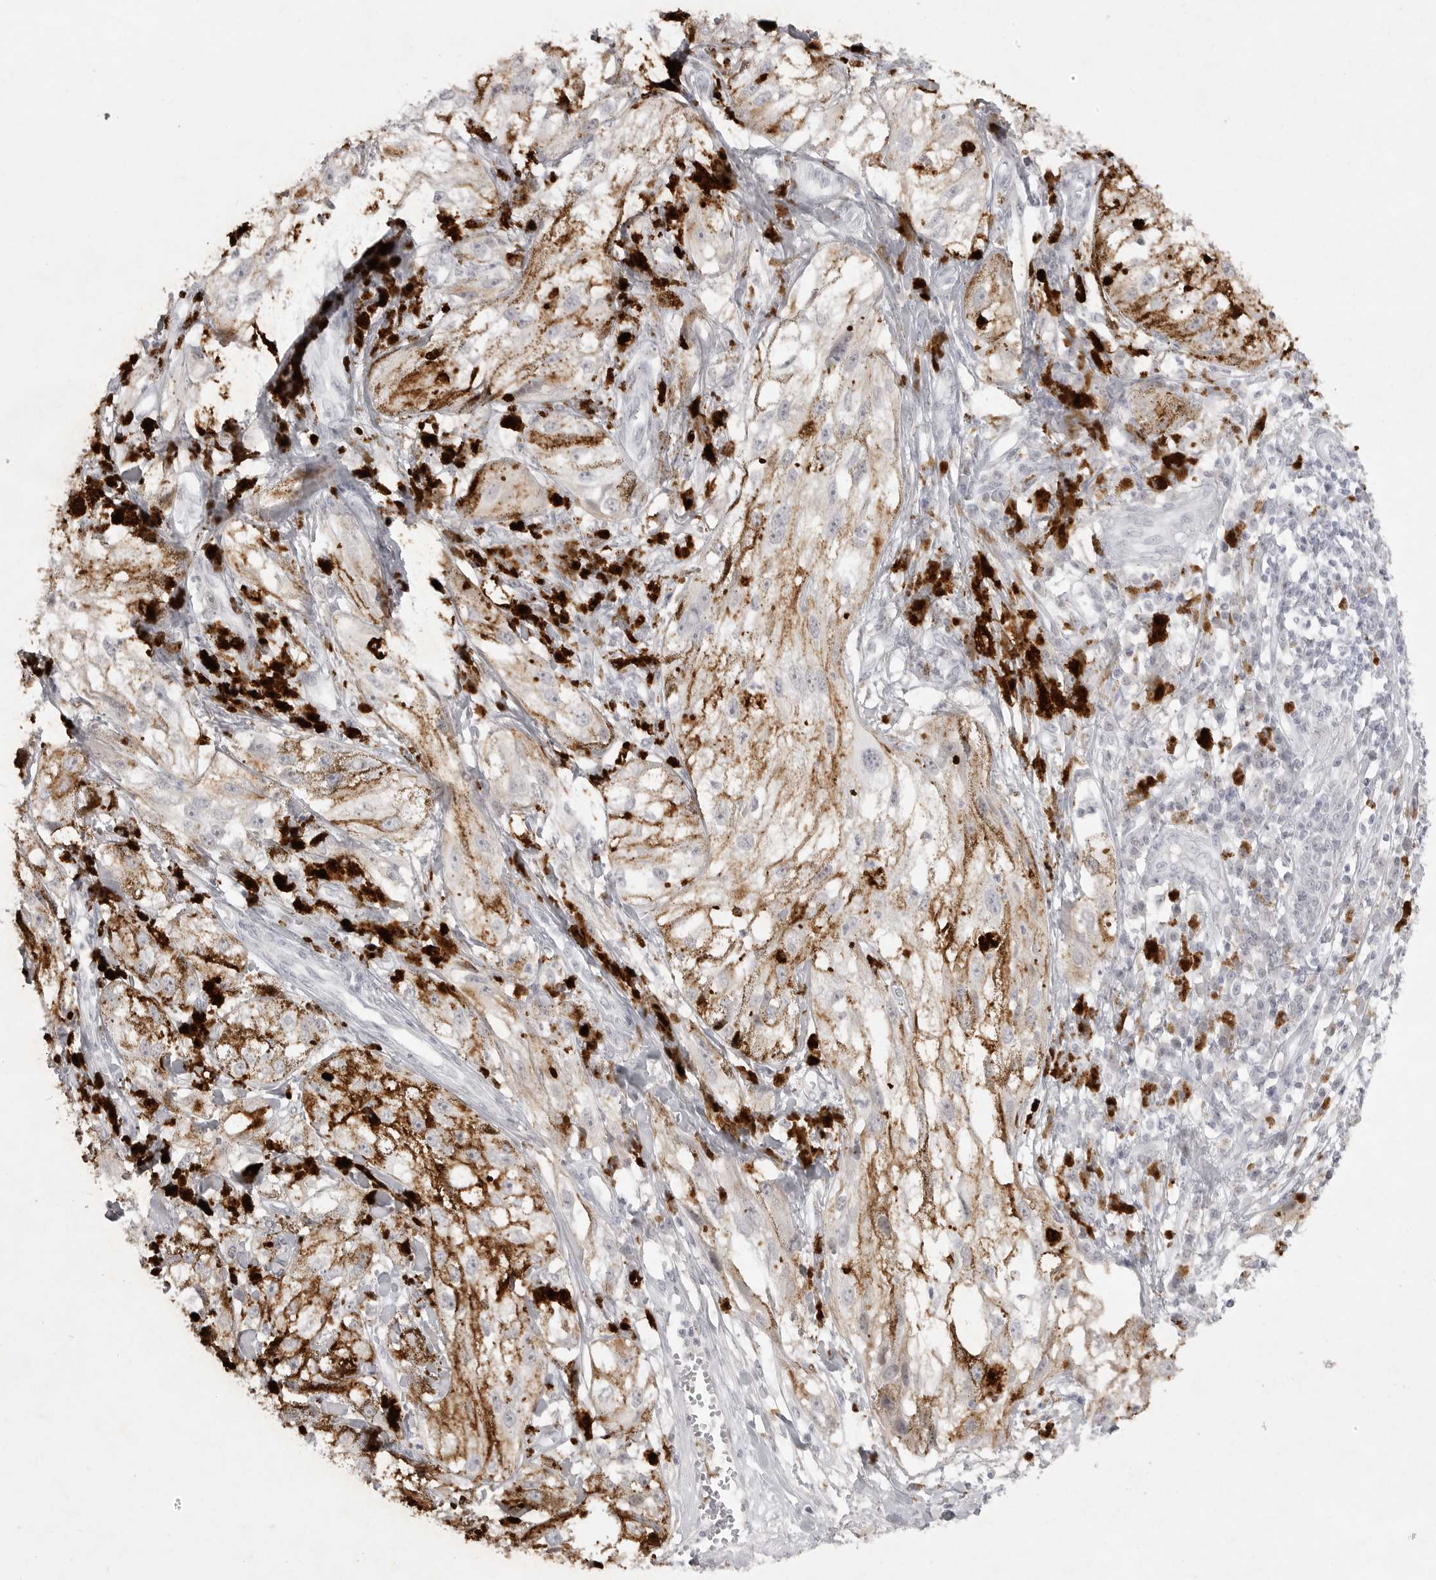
{"staining": {"intensity": "negative", "quantity": "none", "location": "none"}, "tissue": "melanoma", "cell_type": "Tumor cells", "image_type": "cancer", "snomed": [{"axis": "morphology", "description": "Malignant melanoma, NOS"}, {"axis": "topography", "description": "Skin"}], "caption": "IHC of melanoma displays no positivity in tumor cells.", "gene": "TCTN3", "patient": {"sex": "male", "age": 88}}